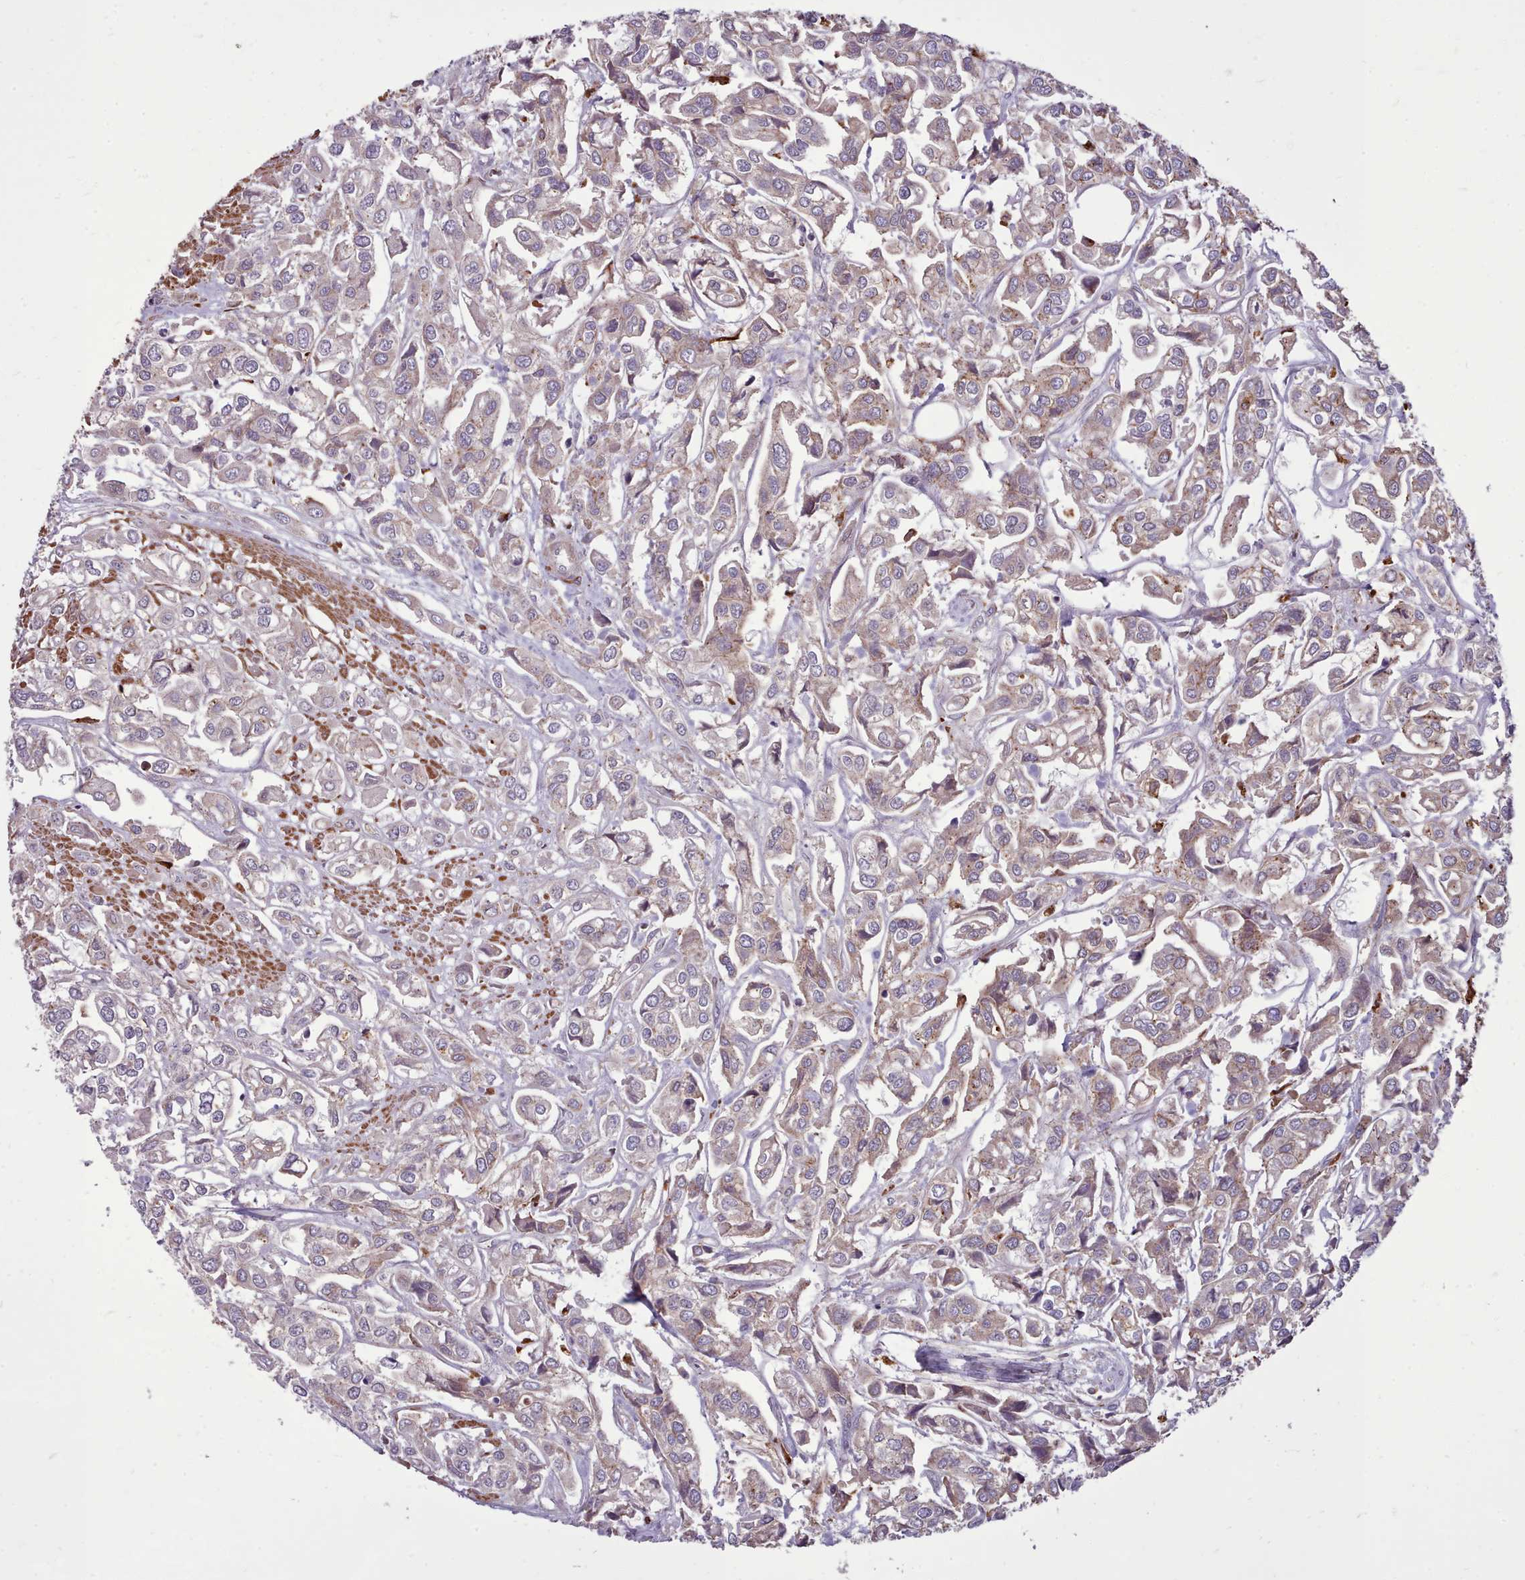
{"staining": {"intensity": "weak", "quantity": "25%-75%", "location": "cytoplasmic/membranous"}, "tissue": "urothelial cancer", "cell_type": "Tumor cells", "image_type": "cancer", "snomed": [{"axis": "morphology", "description": "Urothelial carcinoma, High grade"}, {"axis": "topography", "description": "Urinary bladder"}], "caption": "Urothelial carcinoma (high-grade) stained for a protein (brown) shows weak cytoplasmic/membranous positive expression in approximately 25%-75% of tumor cells.", "gene": "PACSIN3", "patient": {"sex": "male", "age": 67}}